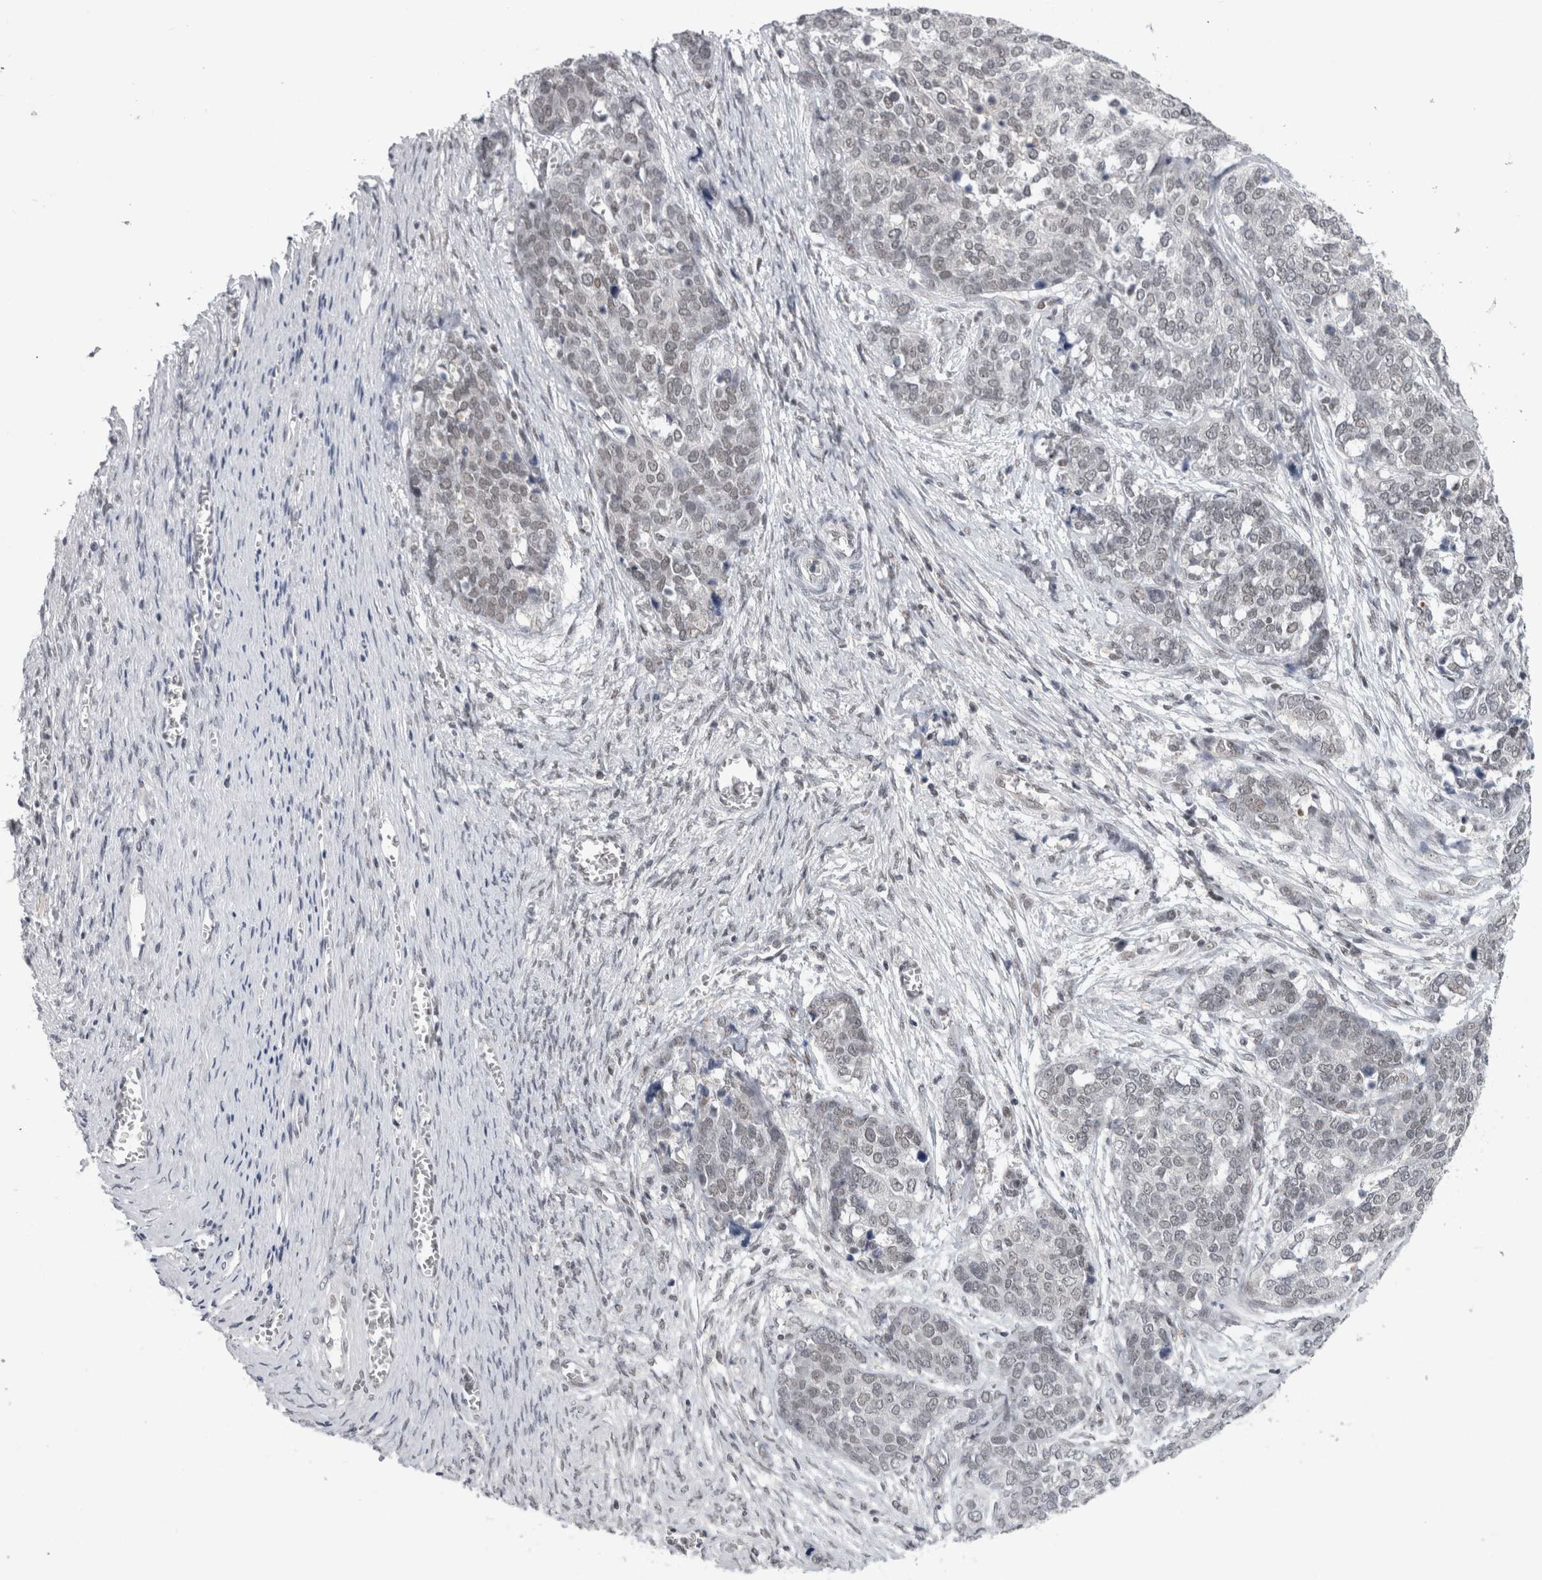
{"staining": {"intensity": "weak", "quantity": "<25%", "location": "nuclear"}, "tissue": "ovarian cancer", "cell_type": "Tumor cells", "image_type": "cancer", "snomed": [{"axis": "morphology", "description": "Cystadenocarcinoma, serous, NOS"}, {"axis": "topography", "description": "Ovary"}], "caption": "This photomicrograph is of ovarian serous cystadenocarcinoma stained with immunohistochemistry to label a protein in brown with the nuclei are counter-stained blue. There is no staining in tumor cells.", "gene": "PSMB2", "patient": {"sex": "female", "age": 44}}